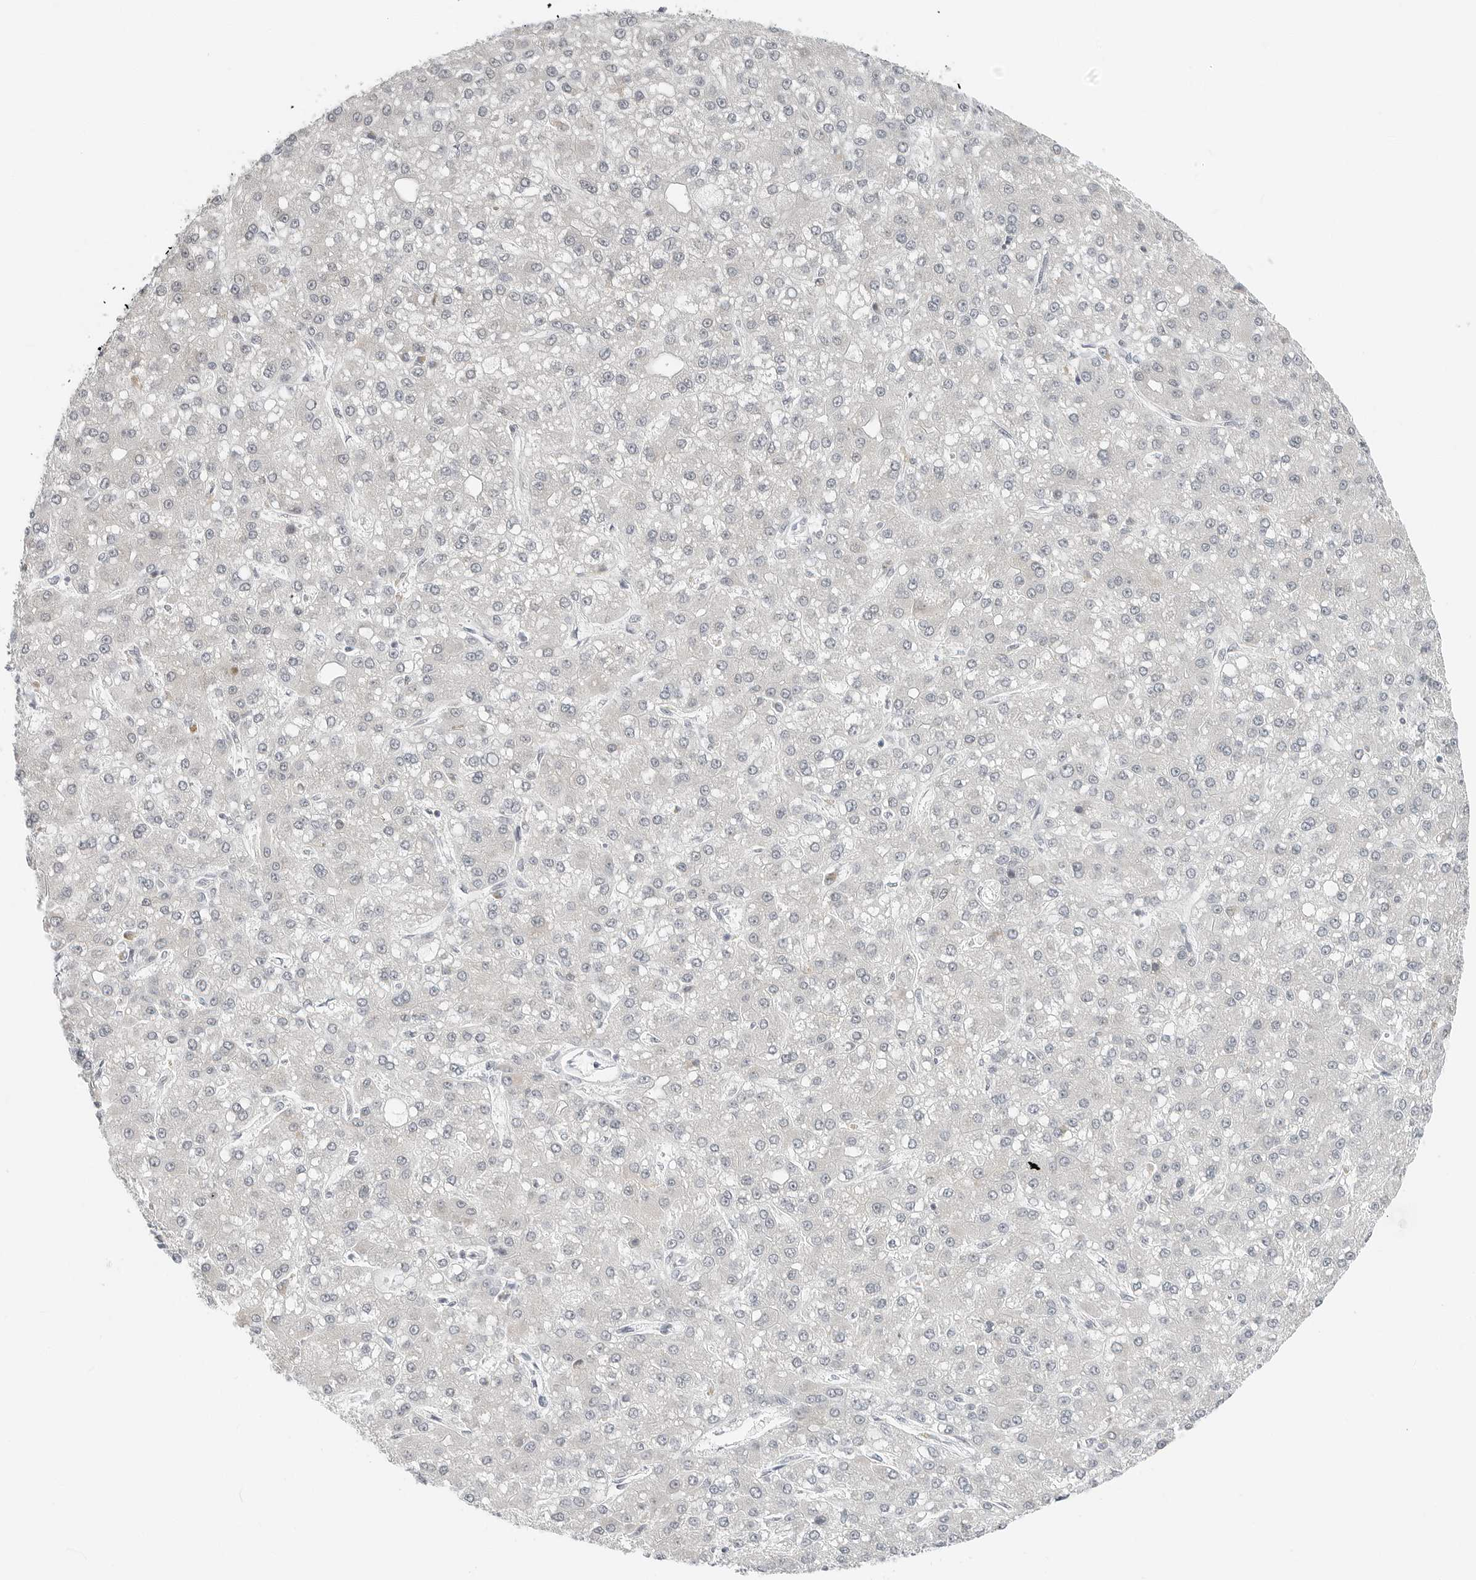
{"staining": {"intensity": "negative", "quantity": "none", "location": "none"}, "tissue": "liver cancer", "cell_type": "Tumor cells", "image_type": "cancer", "snomed": [{"axis": "morphology", "description": "Carcinoma, Hepatocellular, NOS"}, {"axis": "topography", "description": "Liver"}], "caption": "Liver cancer (hepatocellular carcinoma) was stained to show a protein in brown. There is no significant staining in tumor cells. (DAB immunohistochemistry, high magnification).", "gene": "XIRP1", "patient": {"sex": "male", "age": 67}}